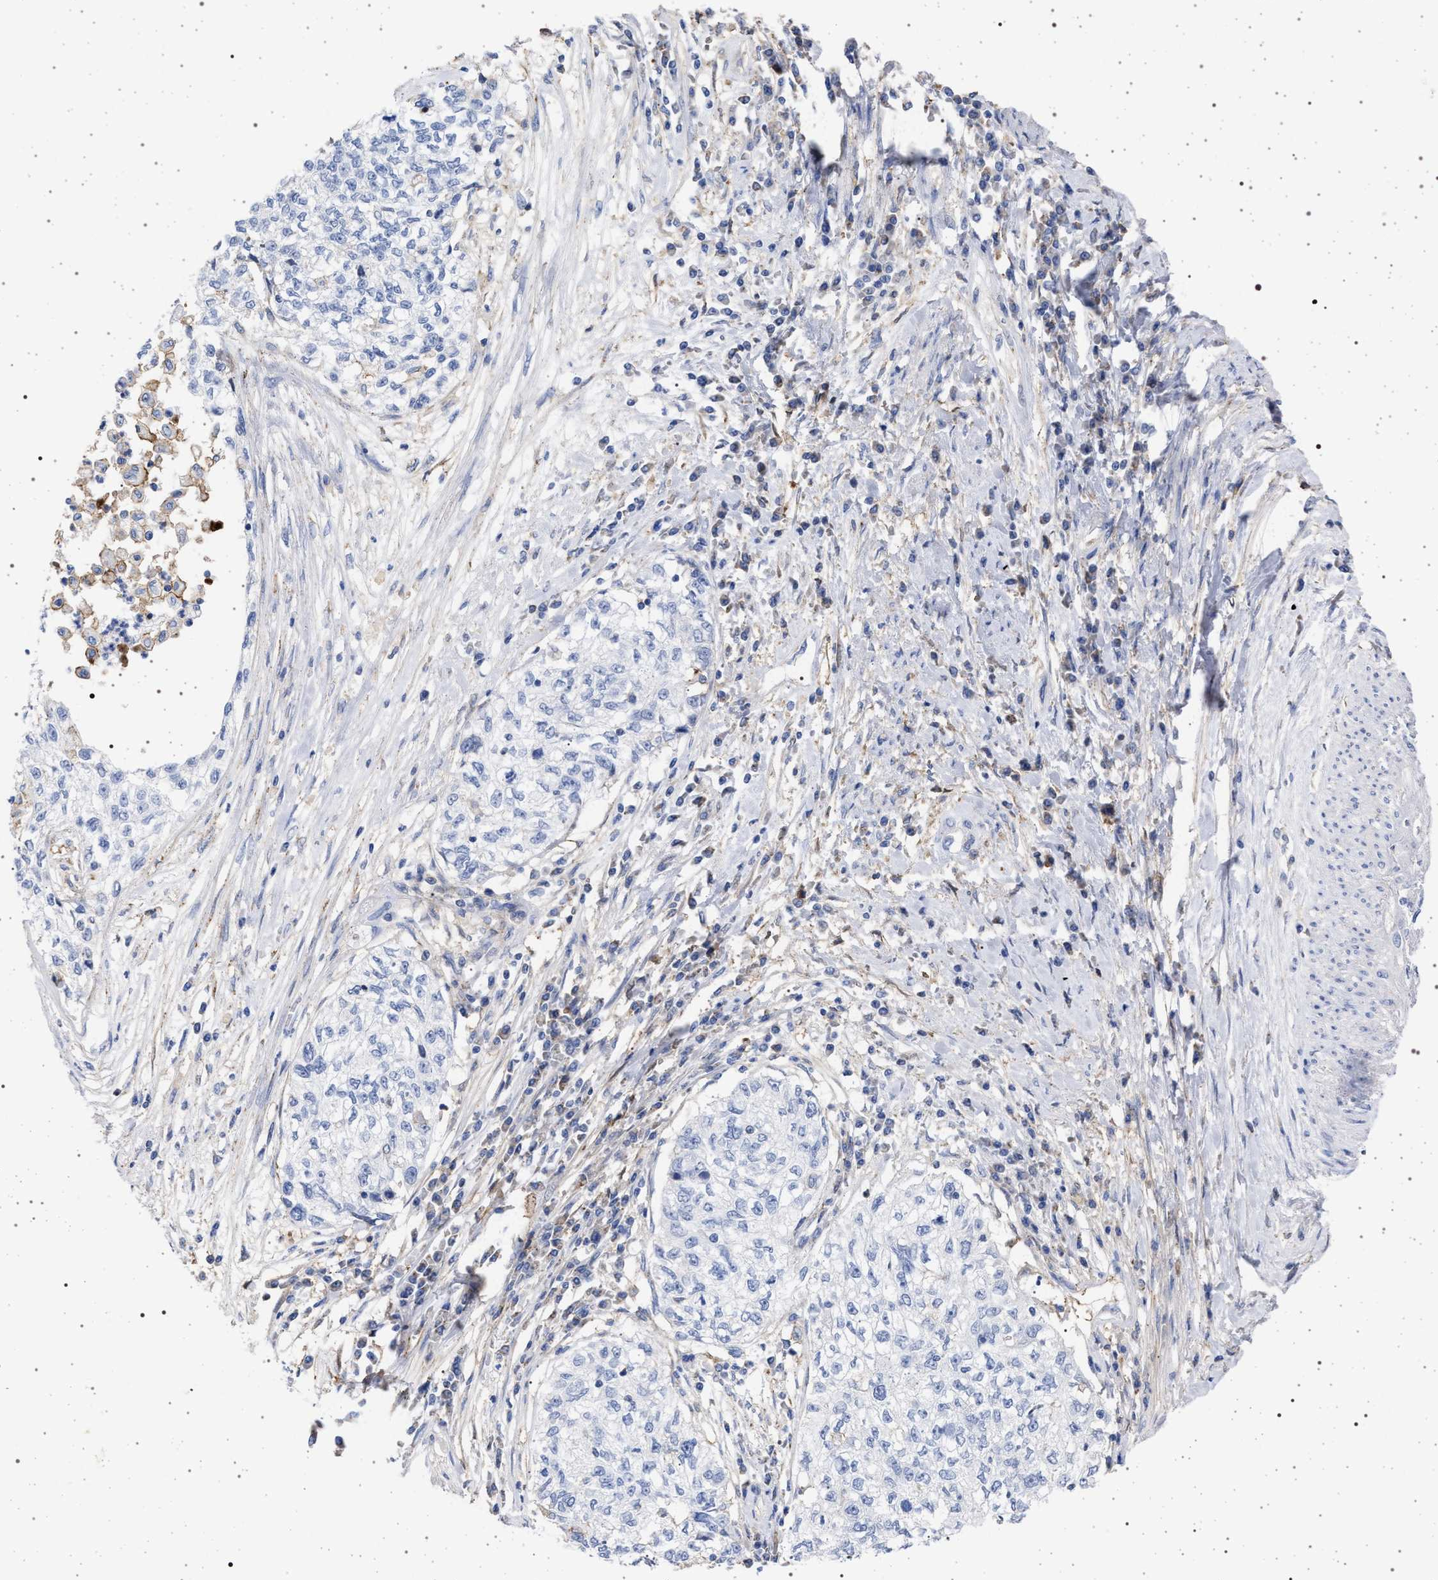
{"staining": {"intensity": "negative", "quantity": "none", "location": "none"}, "tissue": "cervical cancer", "cell_type": "Tumor cells", "image_type": "cancer", "snomed": [{"axis": "morphology", "description": "Squamous cell carcinoma, NOS"}, {"axis": "topography", "description": "Cervix"}], "caption": "Image shows no significant protein expression in tumor cells of cervical squamous cell carcinoma.", "gene": "PLG", "patient": {"sex": "female", "age": 57}}